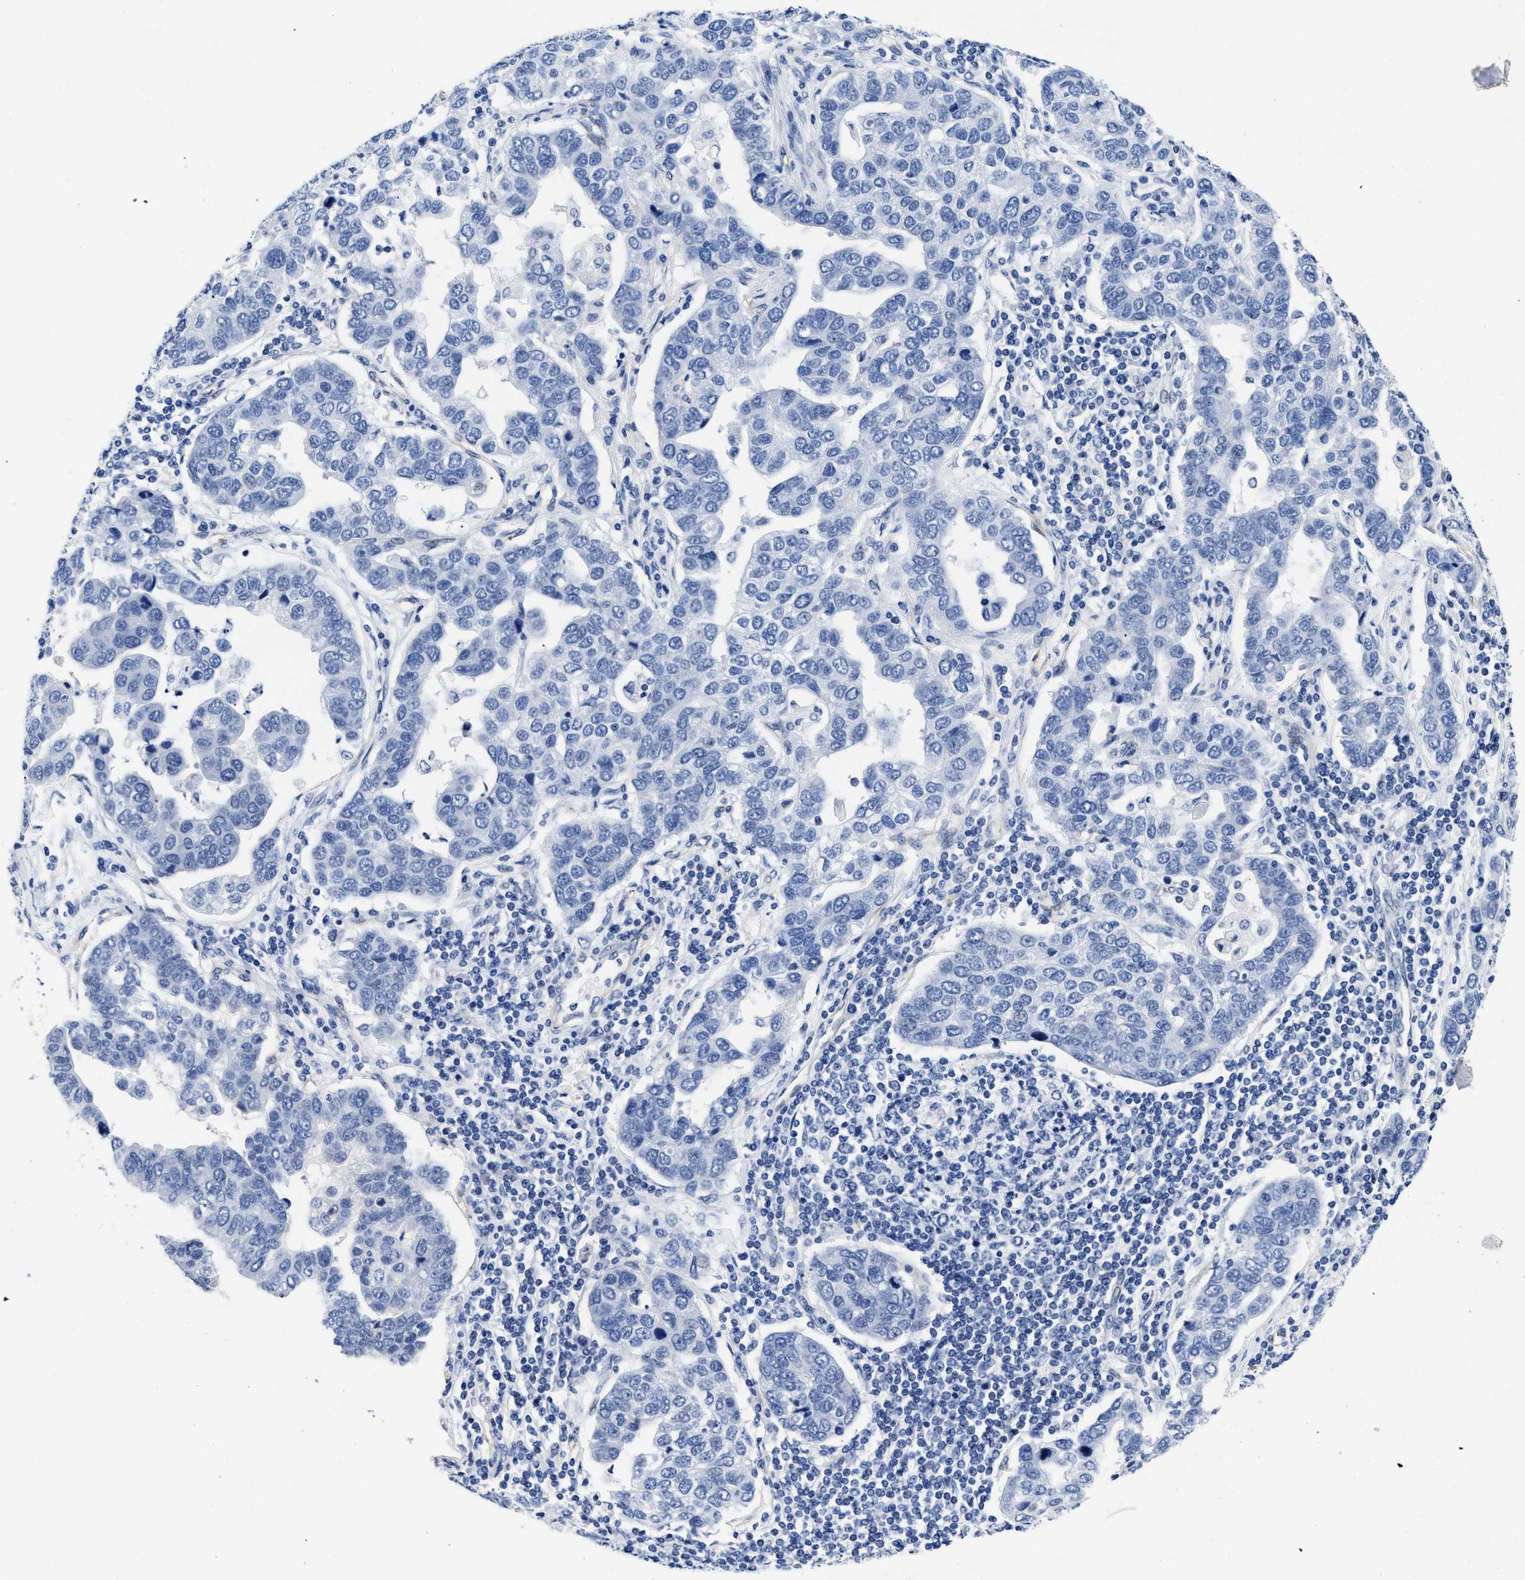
{"staining": {"intensity": "negative", "quantity": "none", "location": "none"}, "tissue": "pancreatic cancer", "cell_type": "Tumor cells", "image_type": "cancer", "snomed": [{"axis": "morphology", "description": "Adenocarcinoma, NOS"}, {"axis": "topography", "description": "Pancreas"}], "caption": "The immunohistochemistry micrograph has no significant expression in tumor cells of pancreatic cancer (adenocarcinoma) tissue. The staining was performed using DAB to visualize the protein expression in brown, while the nuclei were stained in blue with hematoxylin (Magnification: 20x).", "gene": "TRIM29", "patient": {"sex": "female", "age": 61}}